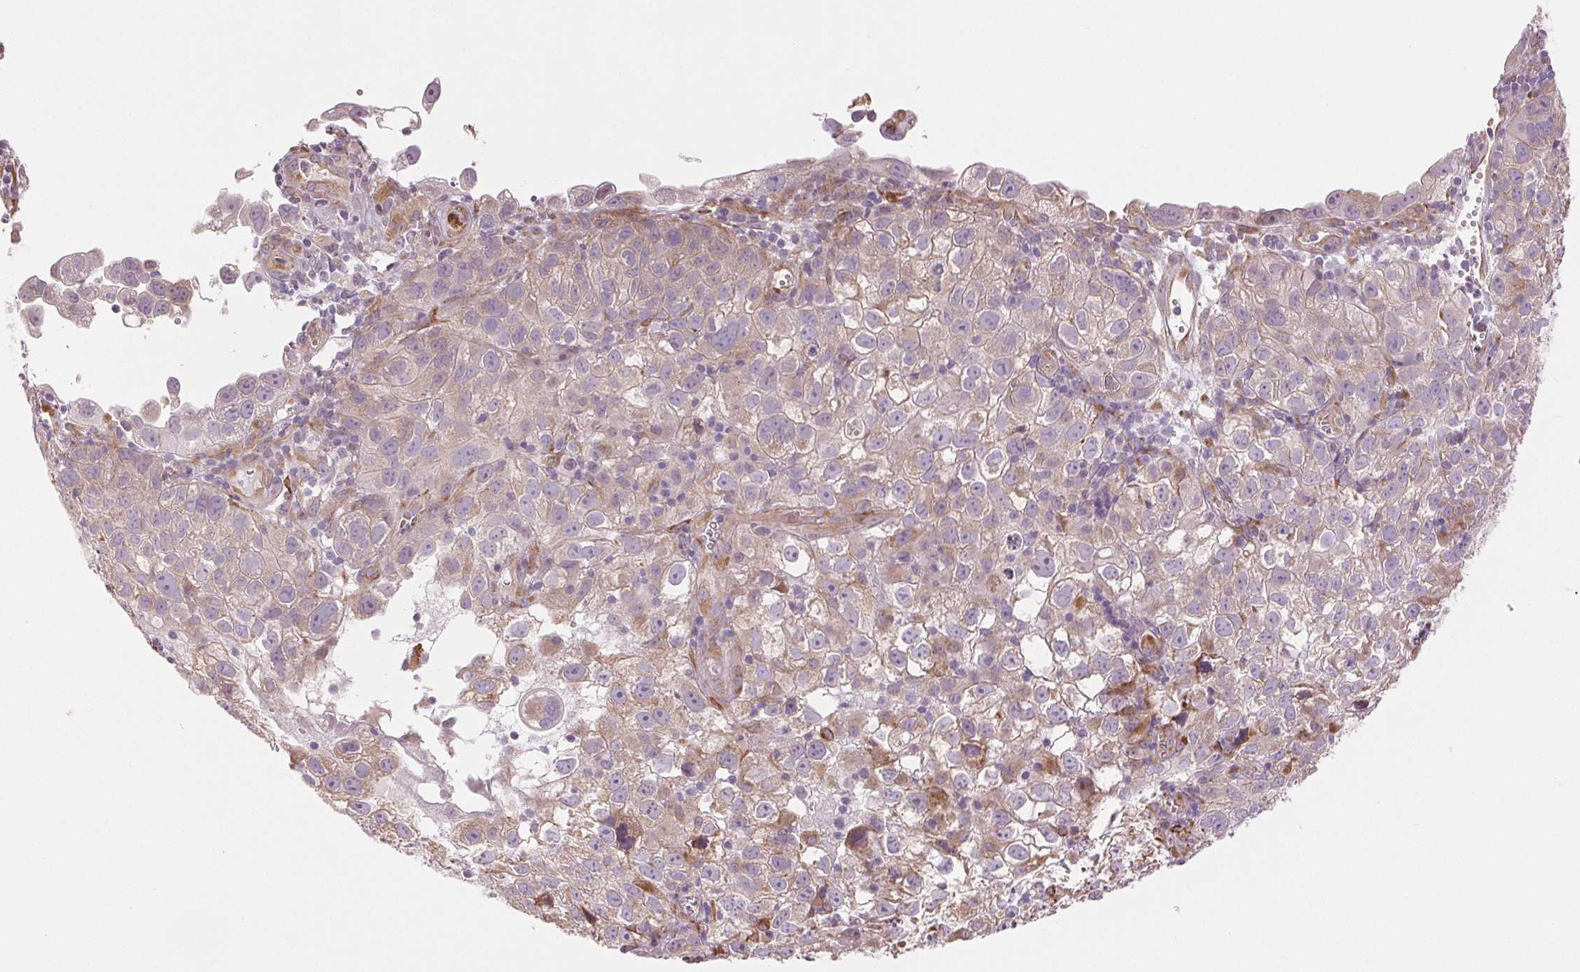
{"staining": {"intensity": "negative", "quantity": "none", "location": "none"}, "tissue": "cervical cancer", "cell_type": "Tumor cells", "image_type": "cancer", "snomed": [{"axis": "morphology", "description": "Squamous cell carcinoma, NOS"}, {"axis": "topography", "description": "Cervix"}], "caption": "Immunohistochemistry photomicrograph of neoplastic tissue: human squamous cell carcinoma (cervical) stained with DAB (3,3'-diaminobenzidine) reveals no significant protein expression in tumor cells.", "gene": "METTL17", "patient": {"sex": "female", "age": 55}}